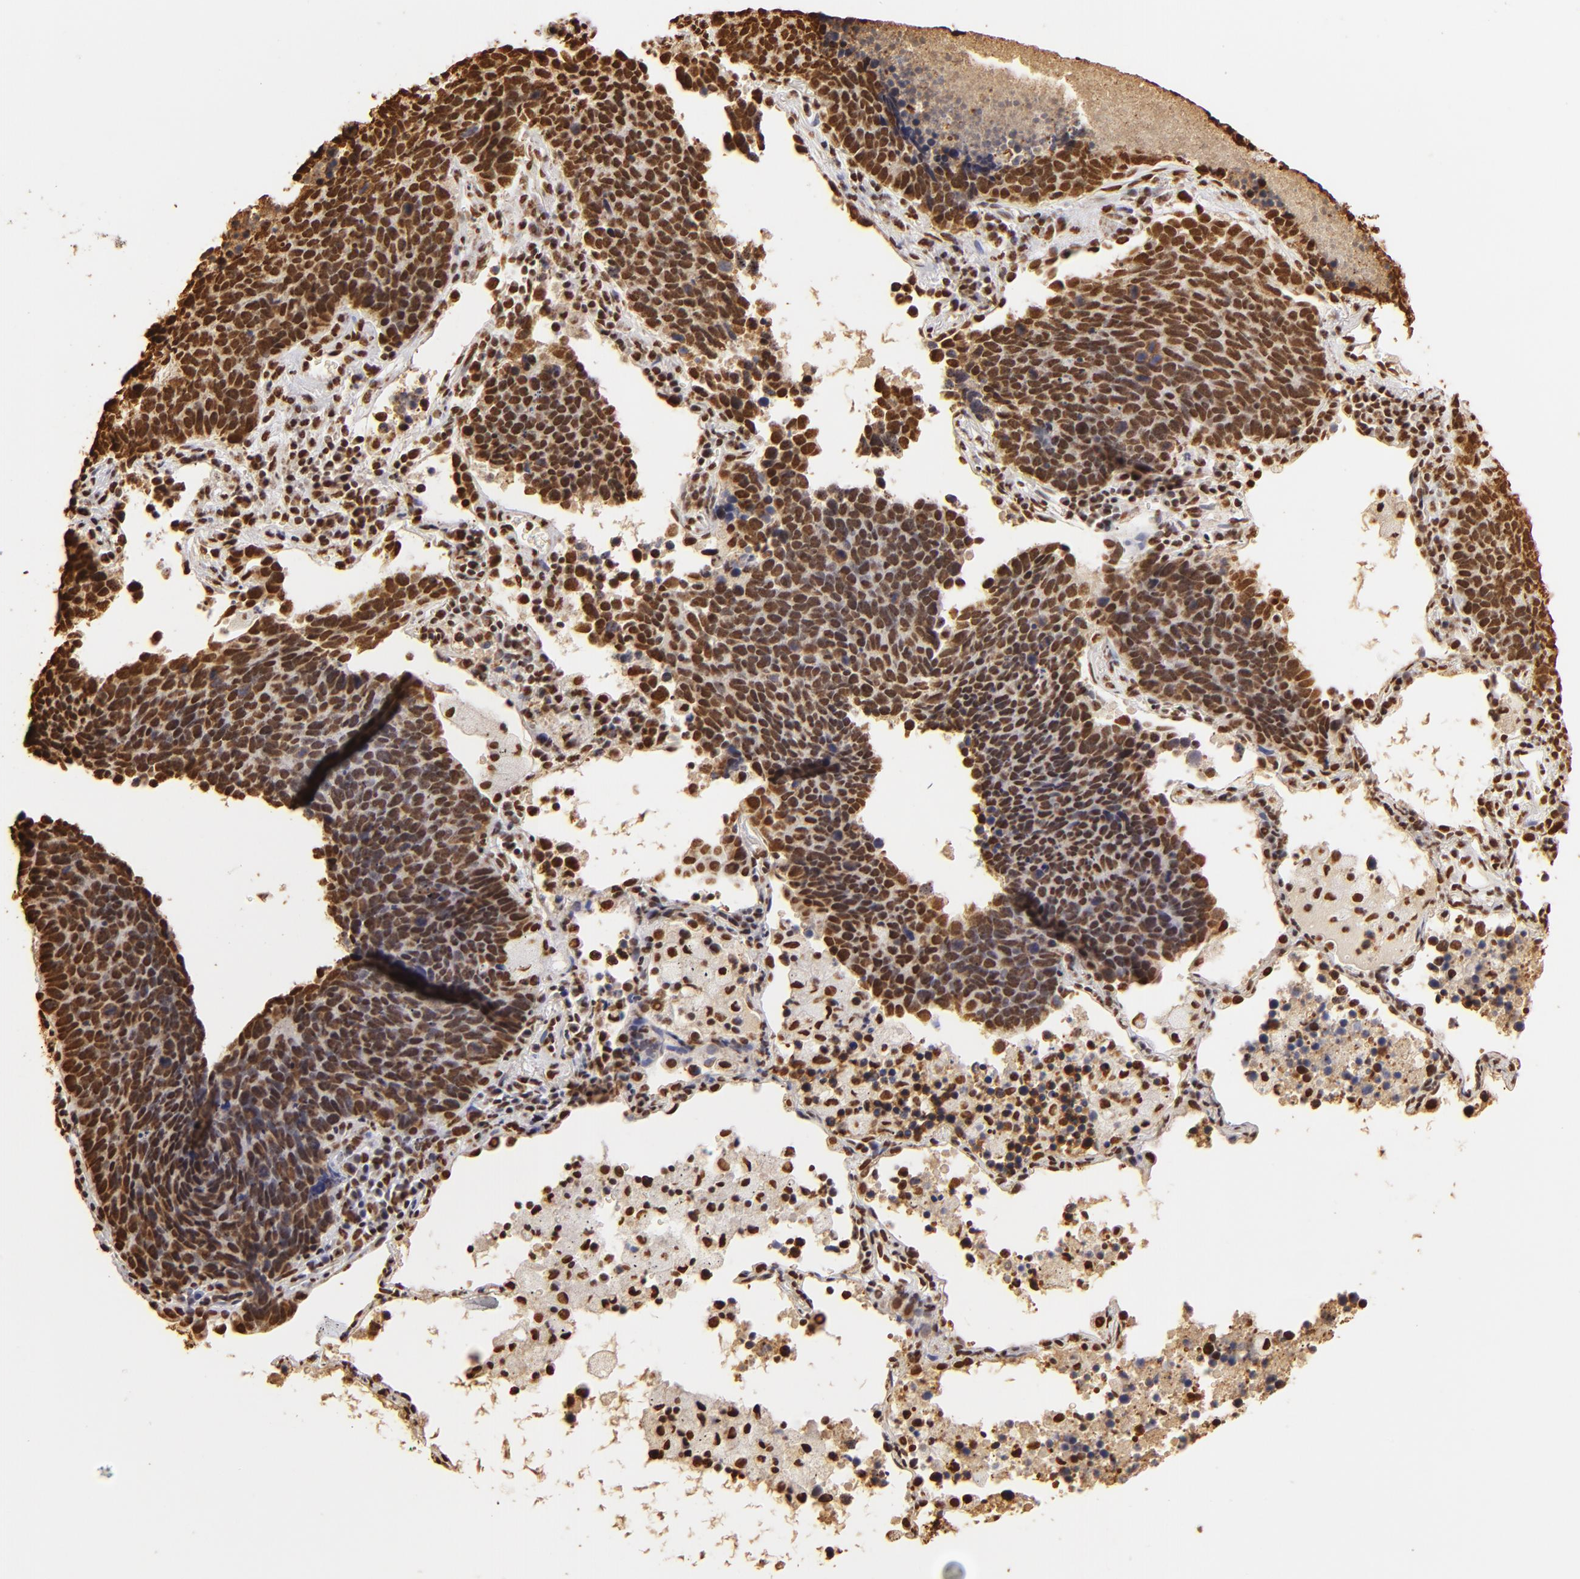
{"staining": {"intensity": "strong", "quantity": ">75%", "location": "nuclear"}, "tissue": "lung cancer", "cell_type": "Tumor cells", "image_type": "cancer", "snomed": [{"axis": "morphology", "description": "Neoplasm, malignant, NOS"}, {"axis": "topography", "description": "Lung"}], "caption": "This image shows IHC staining of human neoplasm (malignant) (lung), with high strong nuclear expression in about >75% of tumor cells.", "gene": "ILF3", "patient": {"sex": "female", "age": 75}}